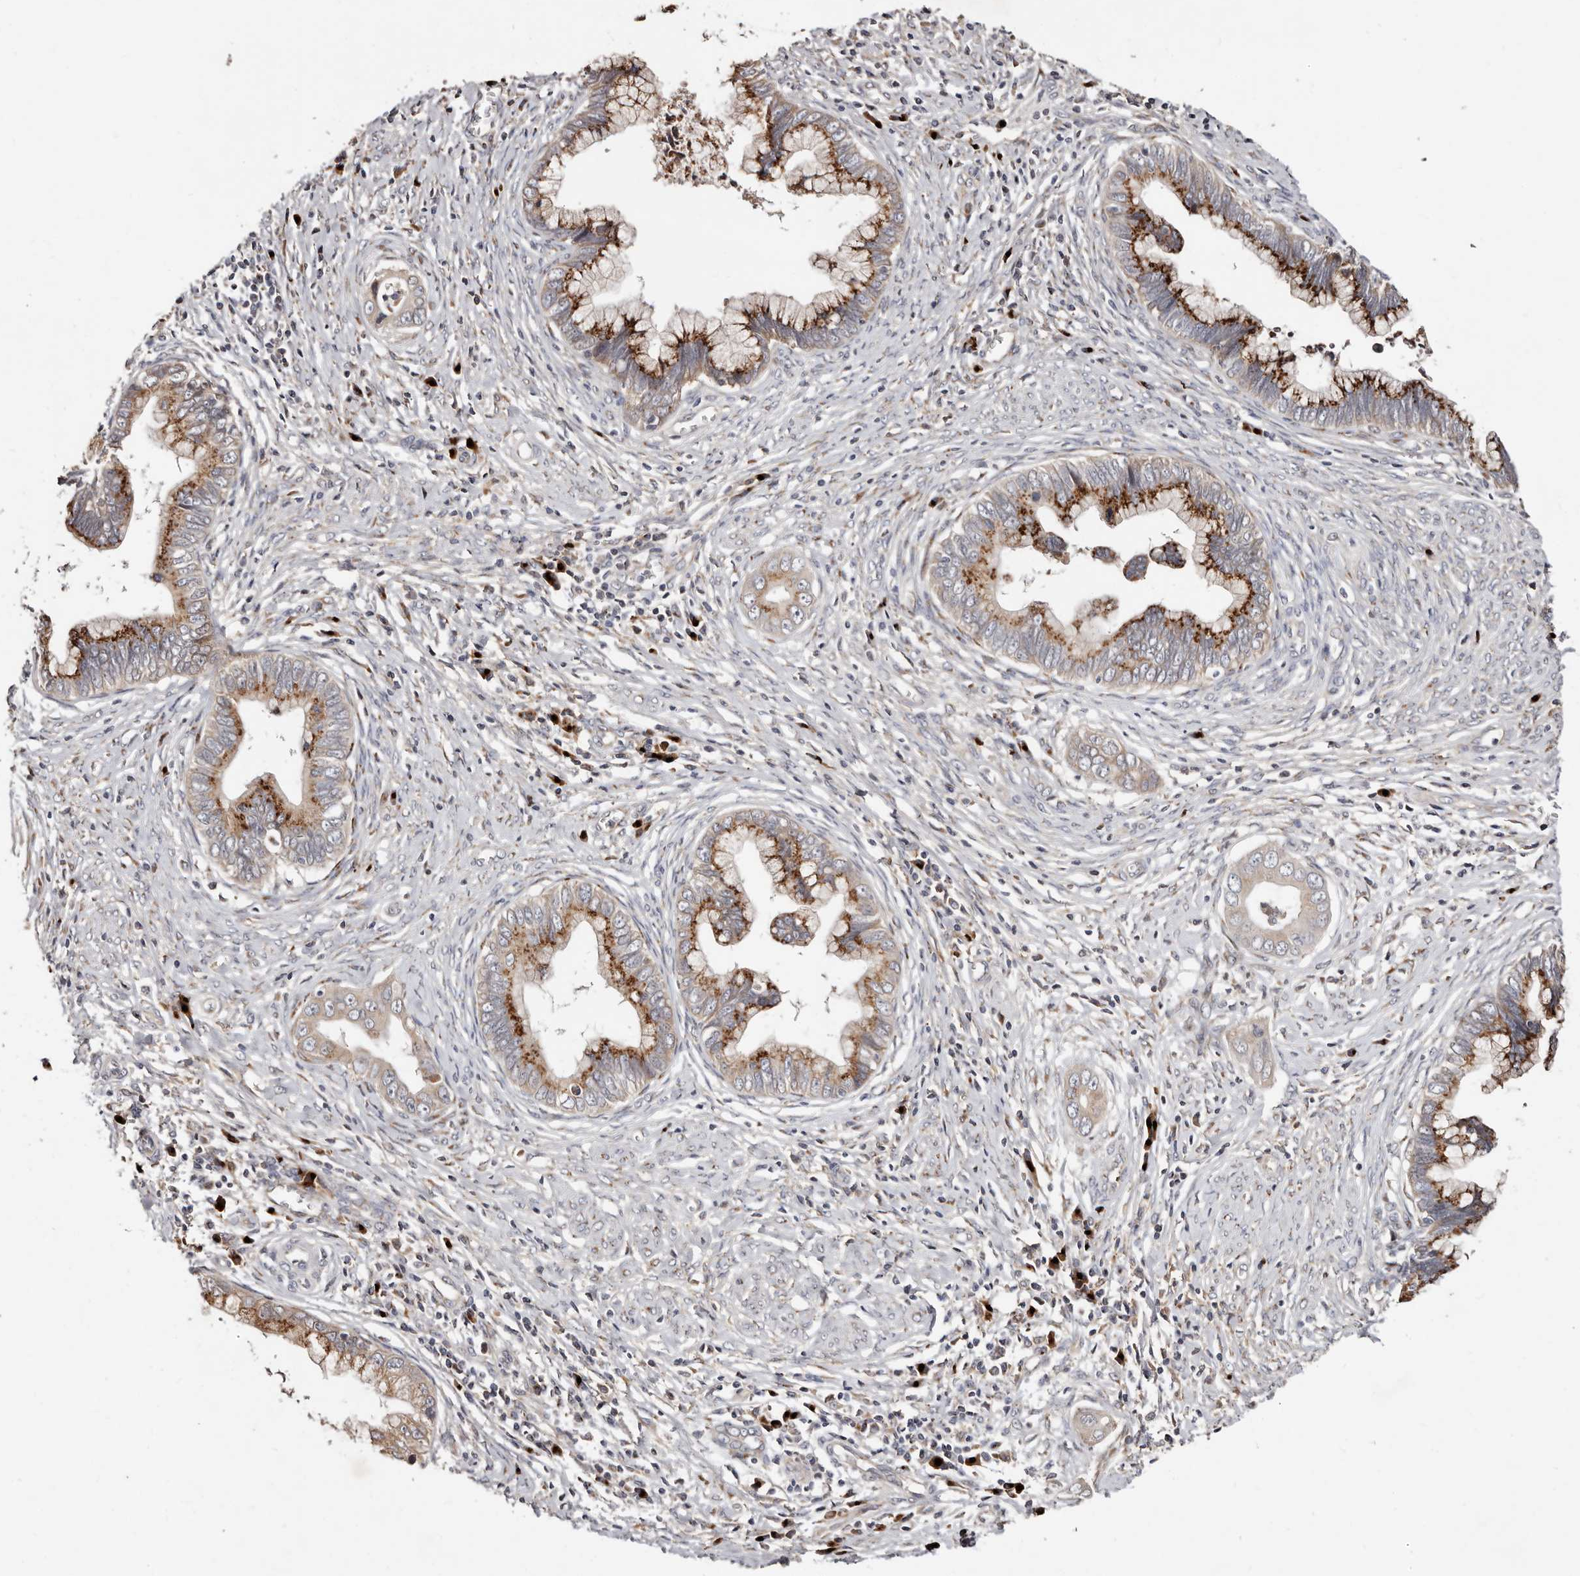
{"staining": {"intensity": "strong", "quantity": ">75%", "location": "cytoplasmic/membranous"}, "tissue": "cervical cancer", "cell_type": "Tumor cells", "image_type": "cancer", "snomed": [{"axis": "morphology", "description": "Adenocarcinoma, NOS"}, {"axis": "topography", "description": "Cervix"}], "caption": "A brown stain shows strong cytoplasmic/membranous expression of a protein in cervical cancer (adenocarcinoma) tumor cells.", "gene": "DACT2", "patient": {"sex": "female", "age": 44}}